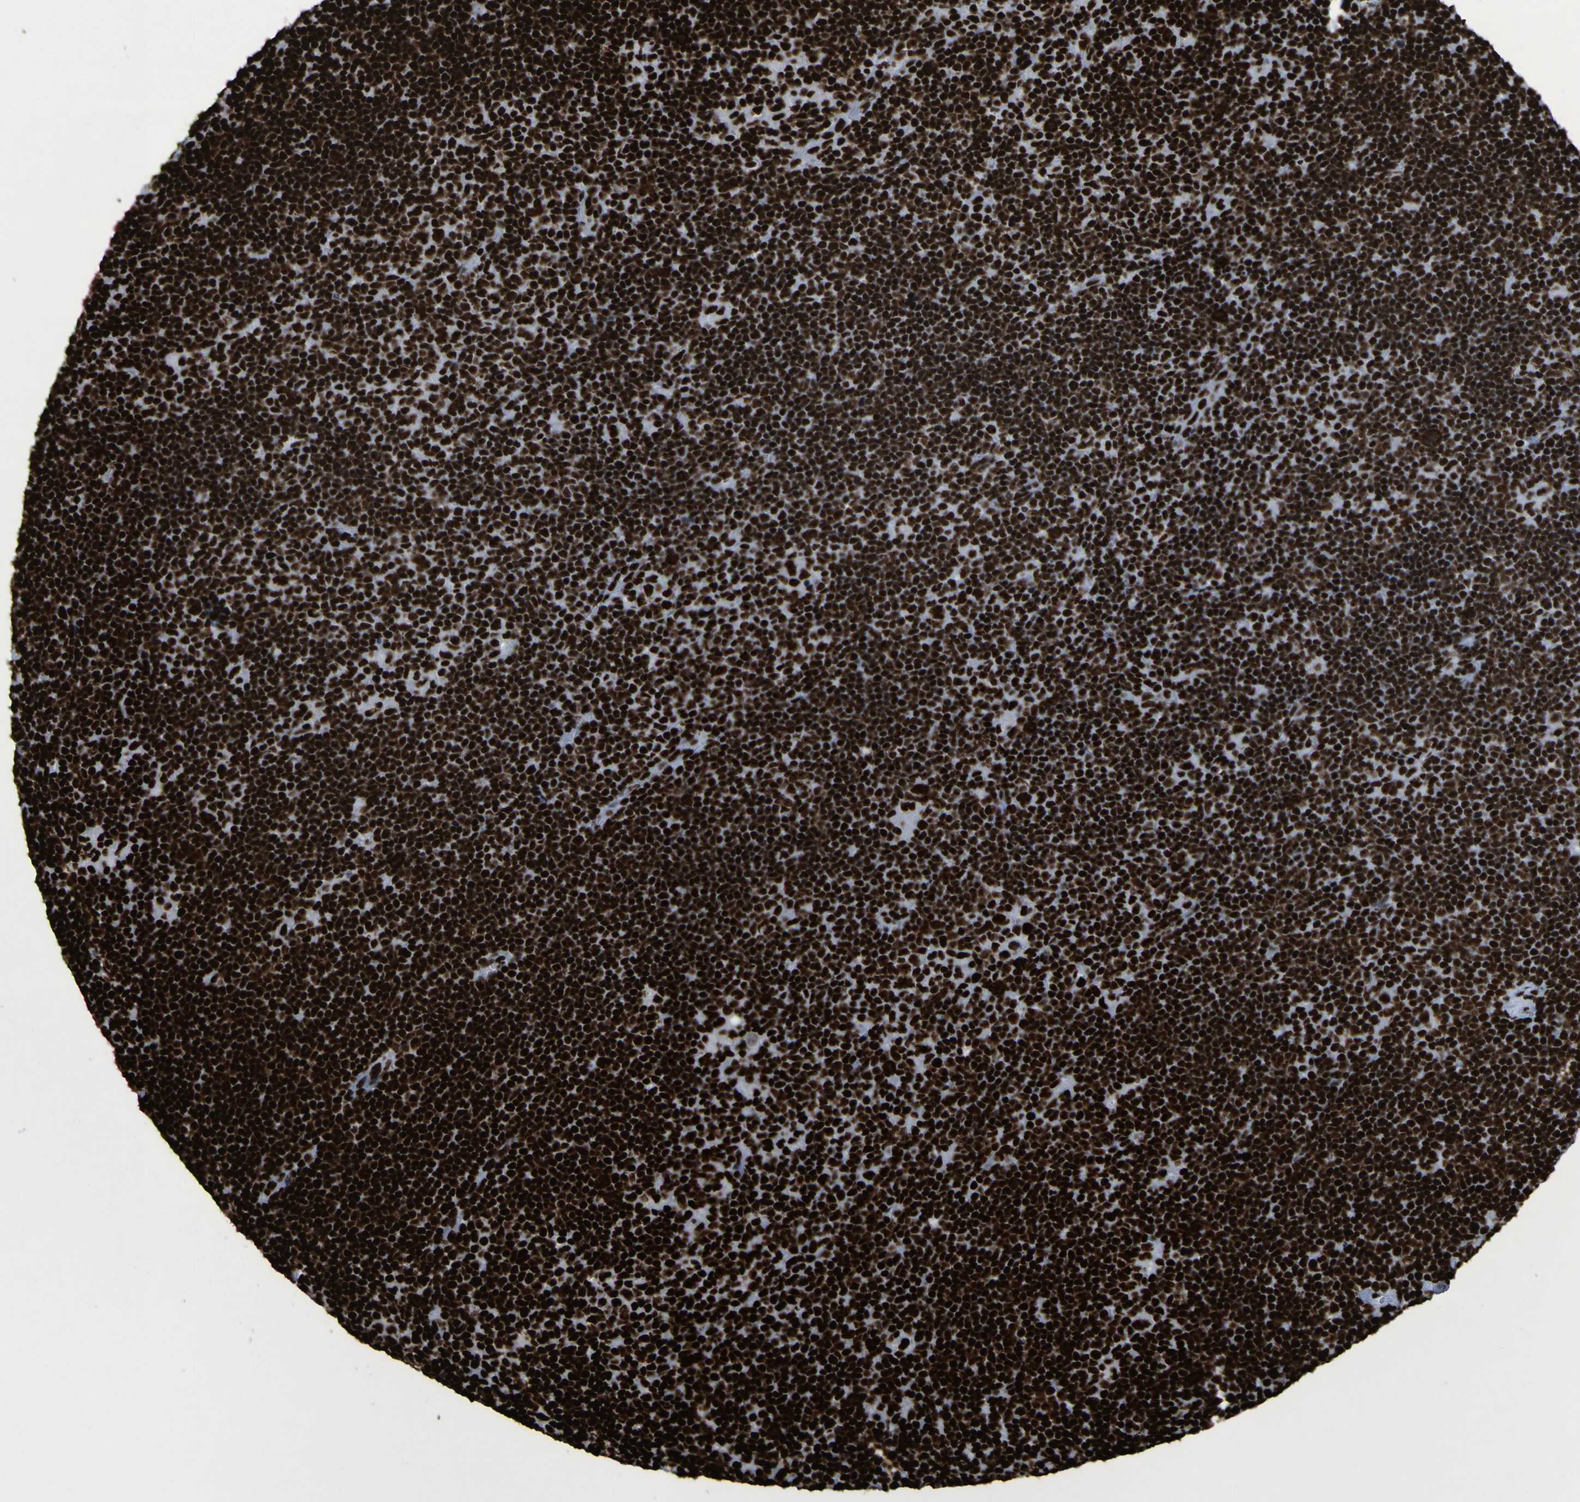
{"staining": {"intensity": "strong", "quantity": ">75%", "location": "nuclear"}, "tissue": "lymphoma", "cell_type": "Tumor cells", "image_type": "cancer", "snomed": [{"axis": "morphology", "description": "Hodgkin's disease, NOS"}, {"axis": "topography", "description": "Lymph node"}], "caption": "The image shows staining of Hodgkin's disease, revealing strong nuclear protein positivity (brown color) within tumor cells. Nuclei are stained in blue.", "gene": "NPM1", "patient": {"sex": "female", "age": 57}}